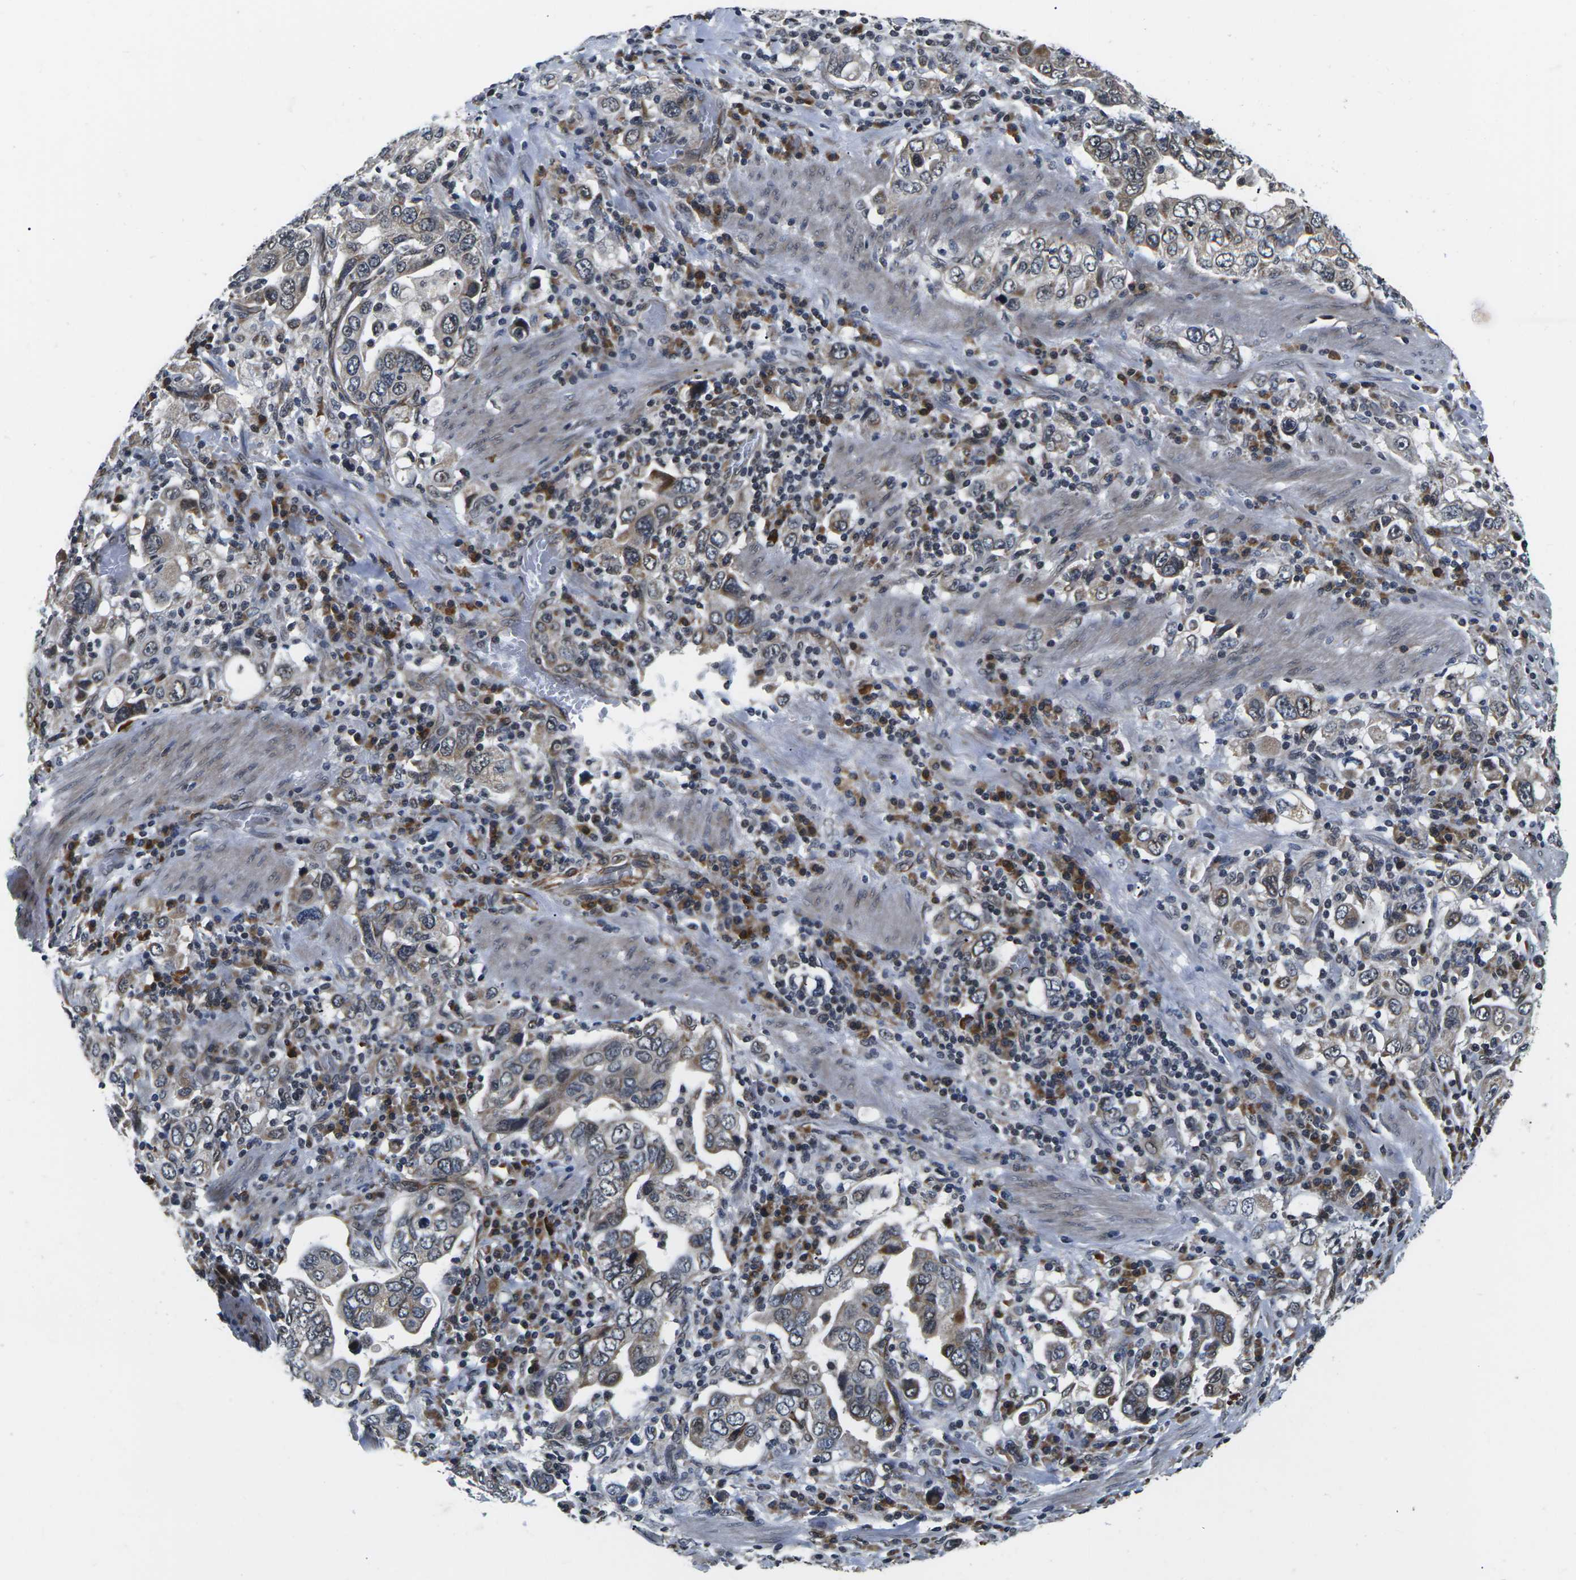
{"staining": {"intensity": "weak", "quantity": "<25%", "location": "cytoplasmic/membranous"}, "tissue": "stomach cancer", "cell_type": "Tumor cells", "image_type": "cancer", "snomed": [{"axis": "morphology", "description": "Adenocarcinoma, NOS"}, {"axis": "topography", "description": "Stomach, upper"}], "caption": "Stomach adenocarcinoma was stained to show a protein in brown. There is no significant expression in tumor cells.", "gene": "CCNE1", "patient": {"sex": "male", "age": 62}}